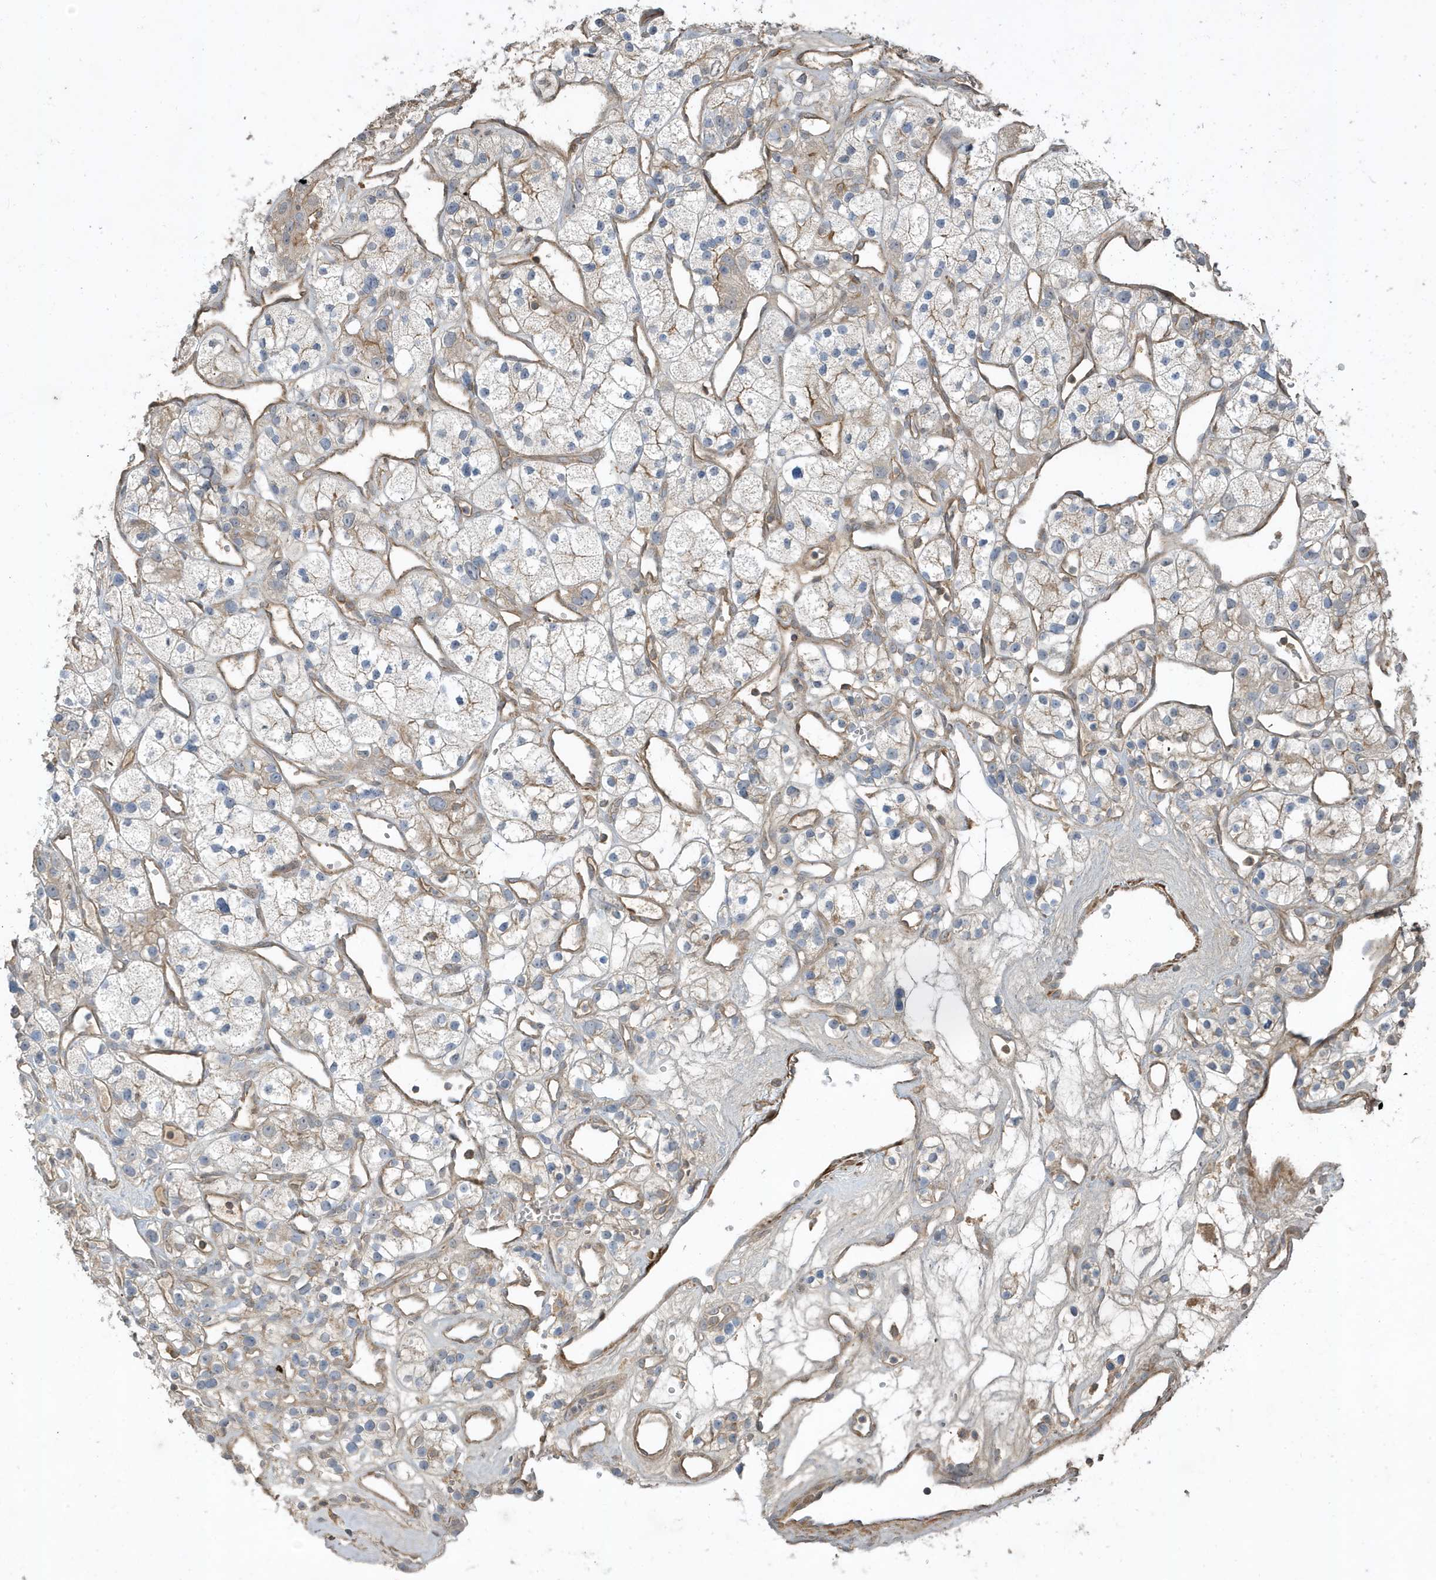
{"staining": {"intensity": "weak", "quantity": "<25%", "location": "cytoplasmic/membranous"}, "tissue": "renal cancer", "cell_type": "Tumor cells", "image_type": "cancer", "snomed": [{"axis": "morphology", "description": "Adenocarcinoma, NOS"}, {"axis": "topography", "description": "Kidney"}], "caption": "IHC micrograph of human adenocarcinoma (renal) stained for a protein (brown), which shows no expression in tumor cells.", "gene": "PRRT3", "patient": {"sex": "female", "age": 57}}